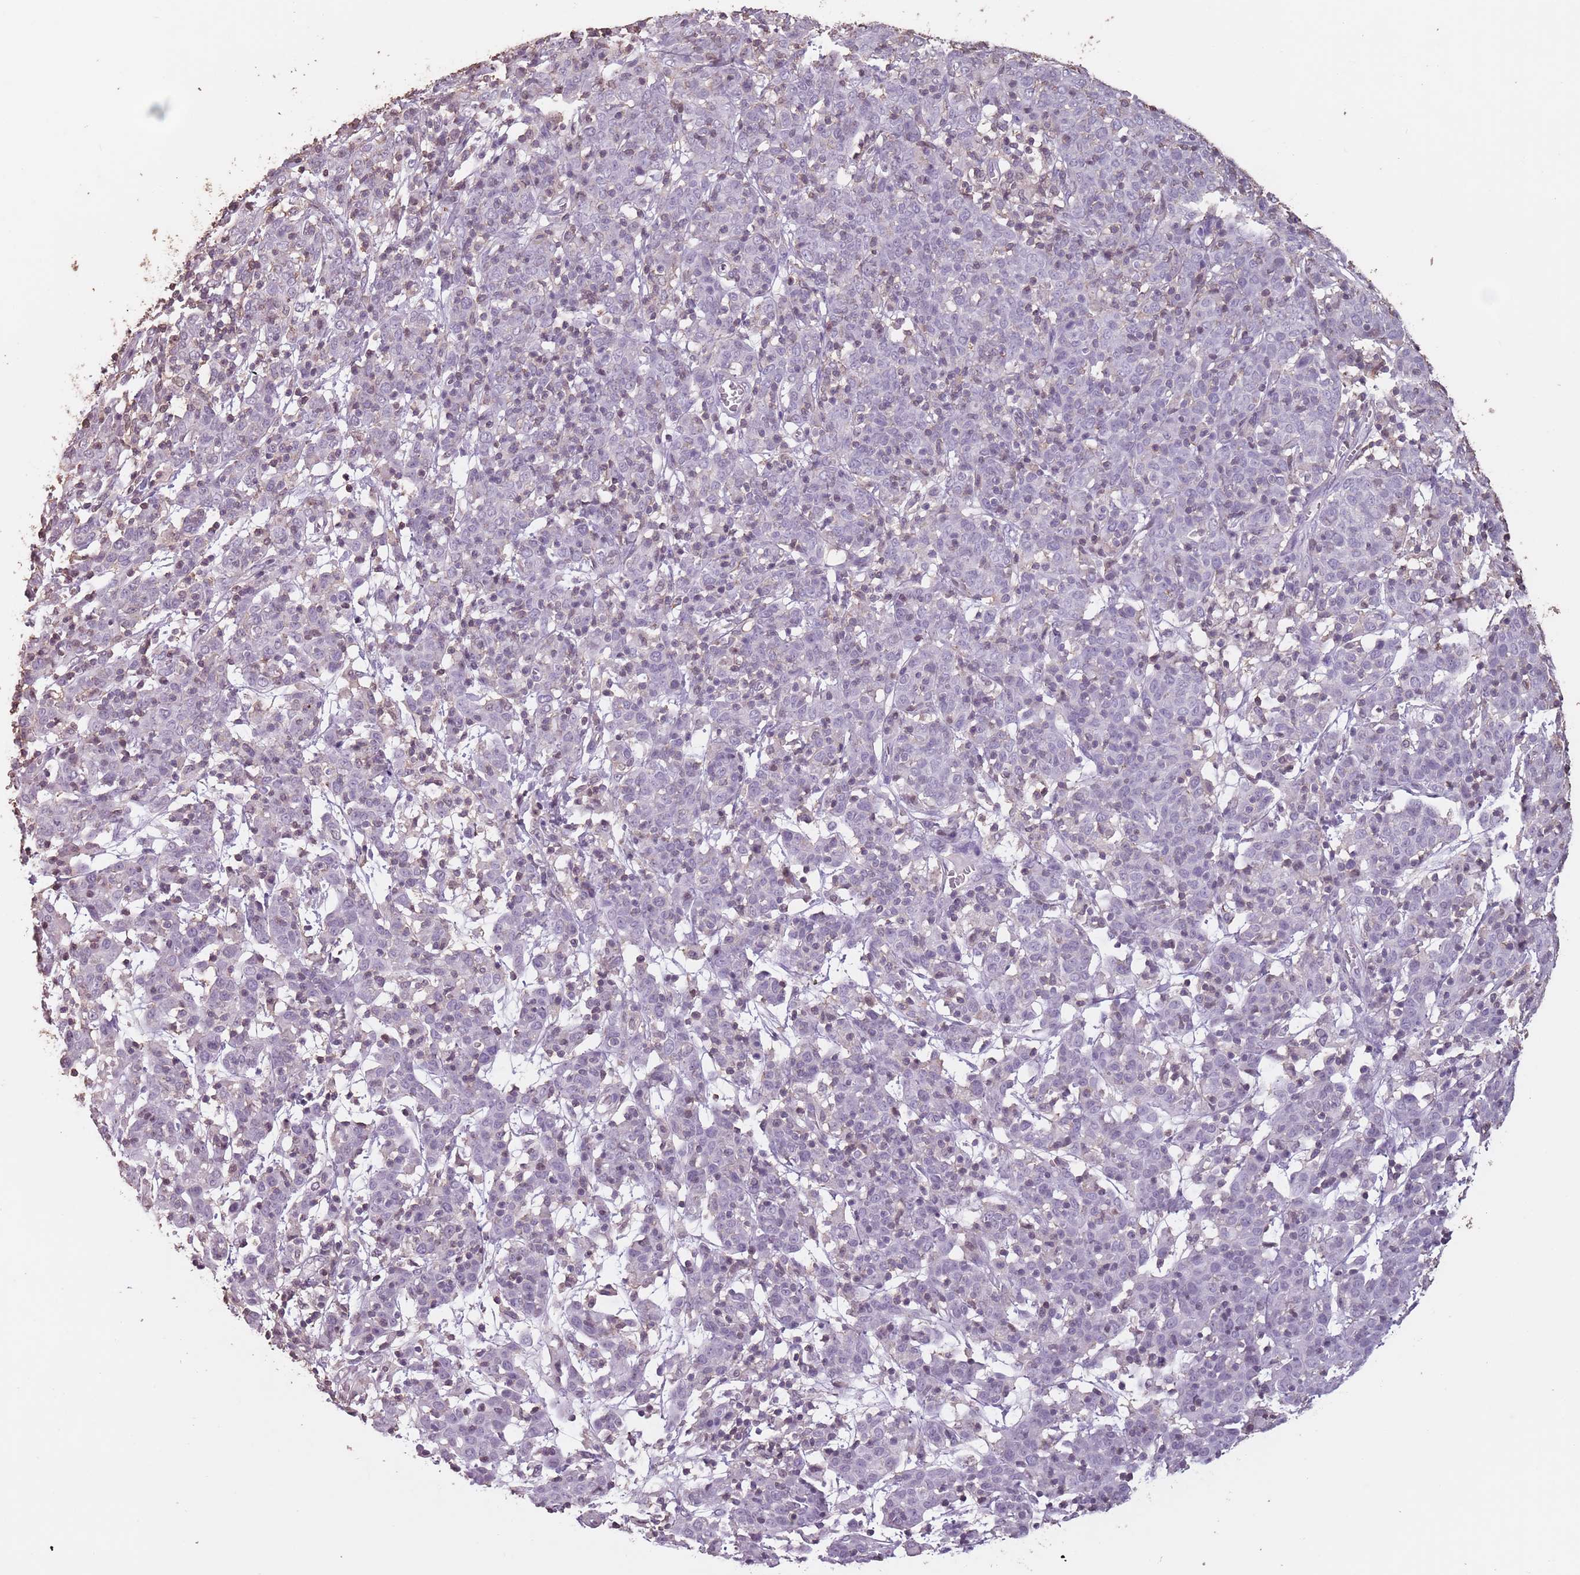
{"staining": {"intensity": "negative", "quantity": "none", "location": "none"}, "tissue": "cervical cancer", "cell_type": "Tumor cells", "image_type": "cancer", "snomed": [{"axis": "morphology", "description": "Squamous cell carcinoma, NOS"}, {"axis": "topography", "description": "Cervix"}], "caption": "The histopathology image exhibits no significant staining in tumor cells of cervical squamous cell carcinoma.", "gene": "SUN5", "patient": {"sex": "female", "age": 67}}